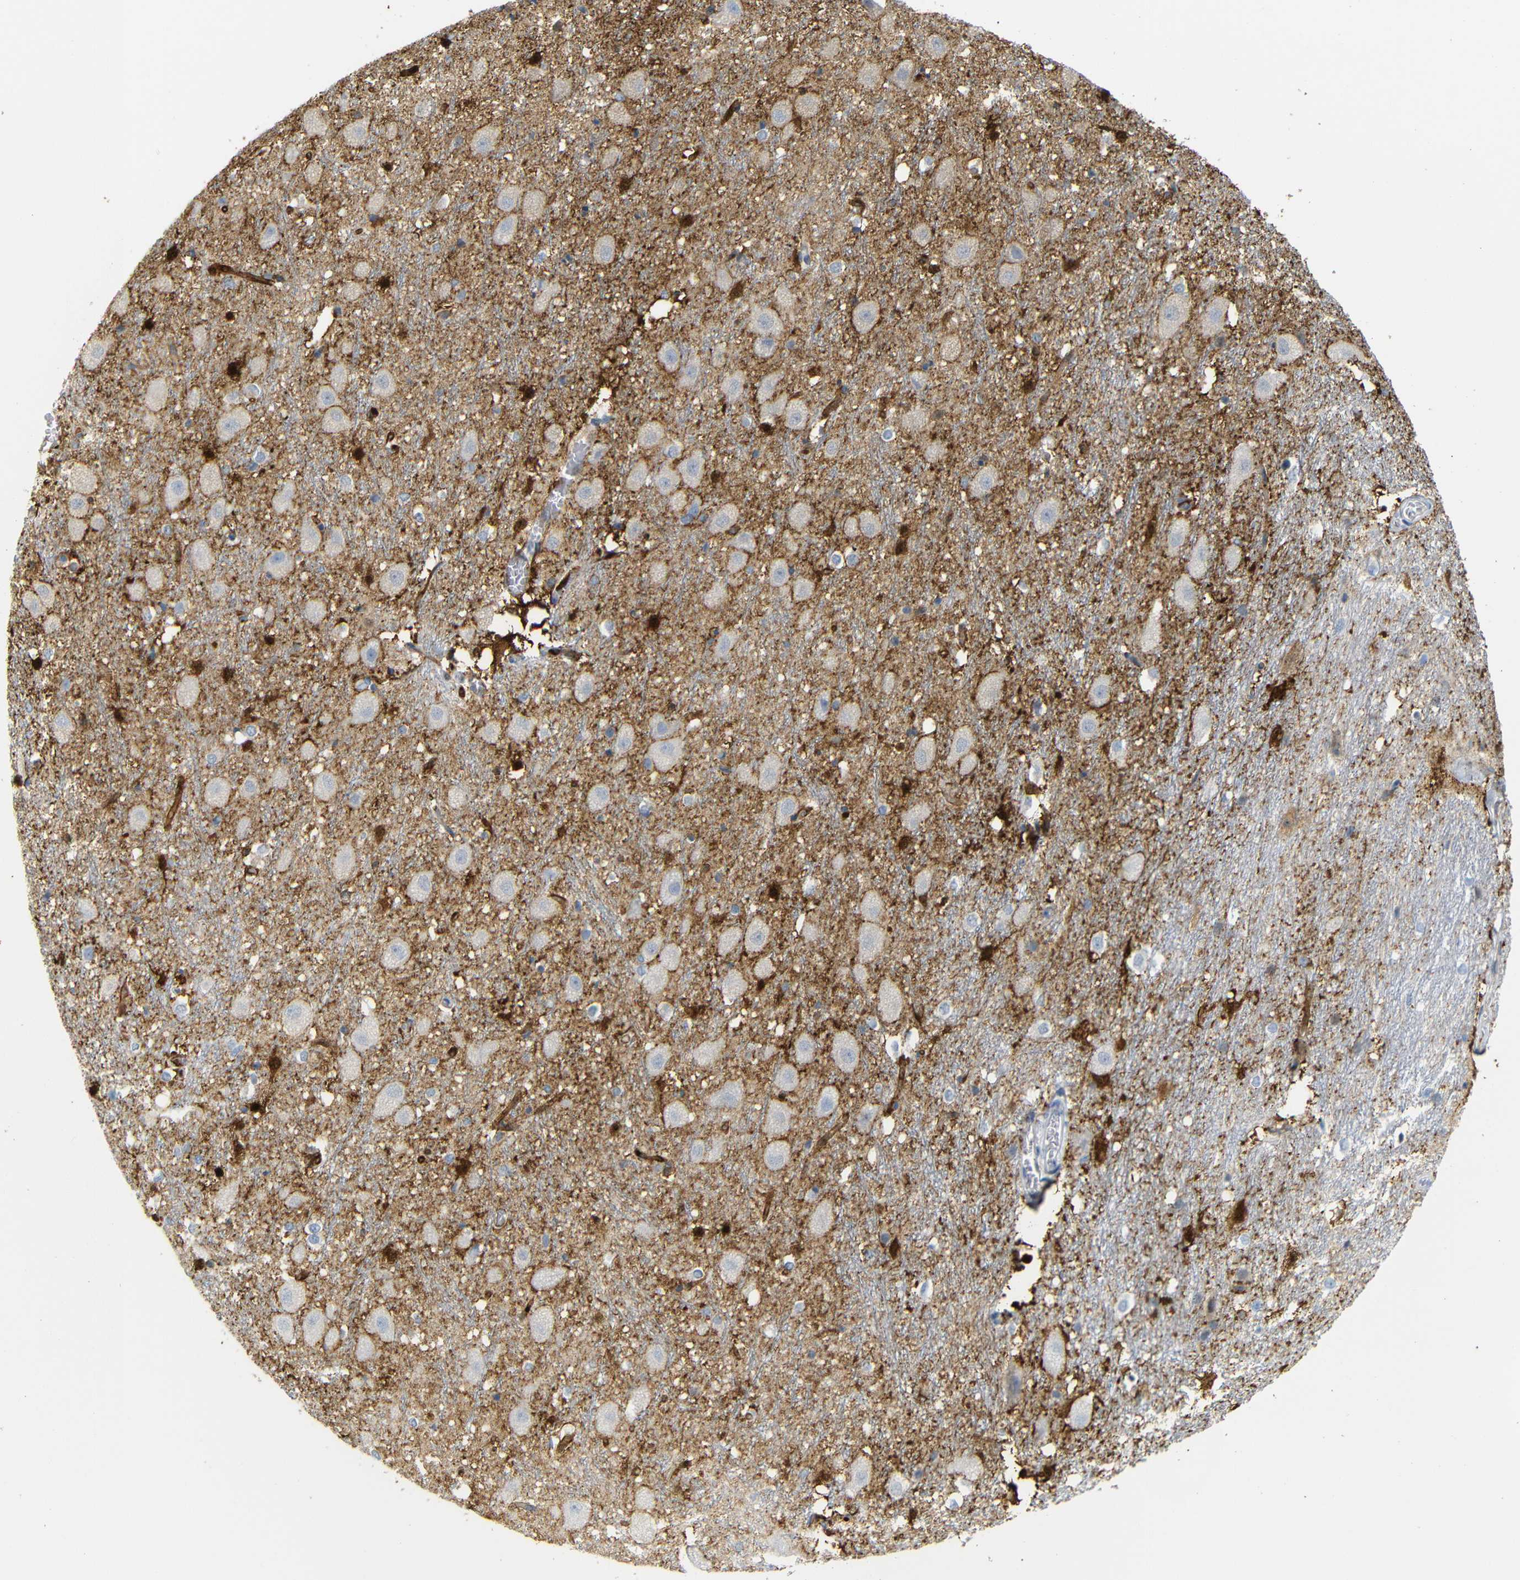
{"staining": {"intensity": "strong", "quantity": "<25%", "location": "cytoplasmic/membranous,nuclear"}, "tissue": "hippocampus", "cell_type": "Glial cells", "image_type": "normal", "snomed": [{"axis": "morphology", "description": "Normal tissue, NOS"}, {"axis": "topography", "description": "Hippocampus"}], "caption": "Immunohistochemistry of benign hippocampus reveals medium levels of strong cytoplasmic/membranous,nuclear positivity in about <25% of glial cells.", "gene": "MT1A", "patient": {"sex": "female", "age": 19}}